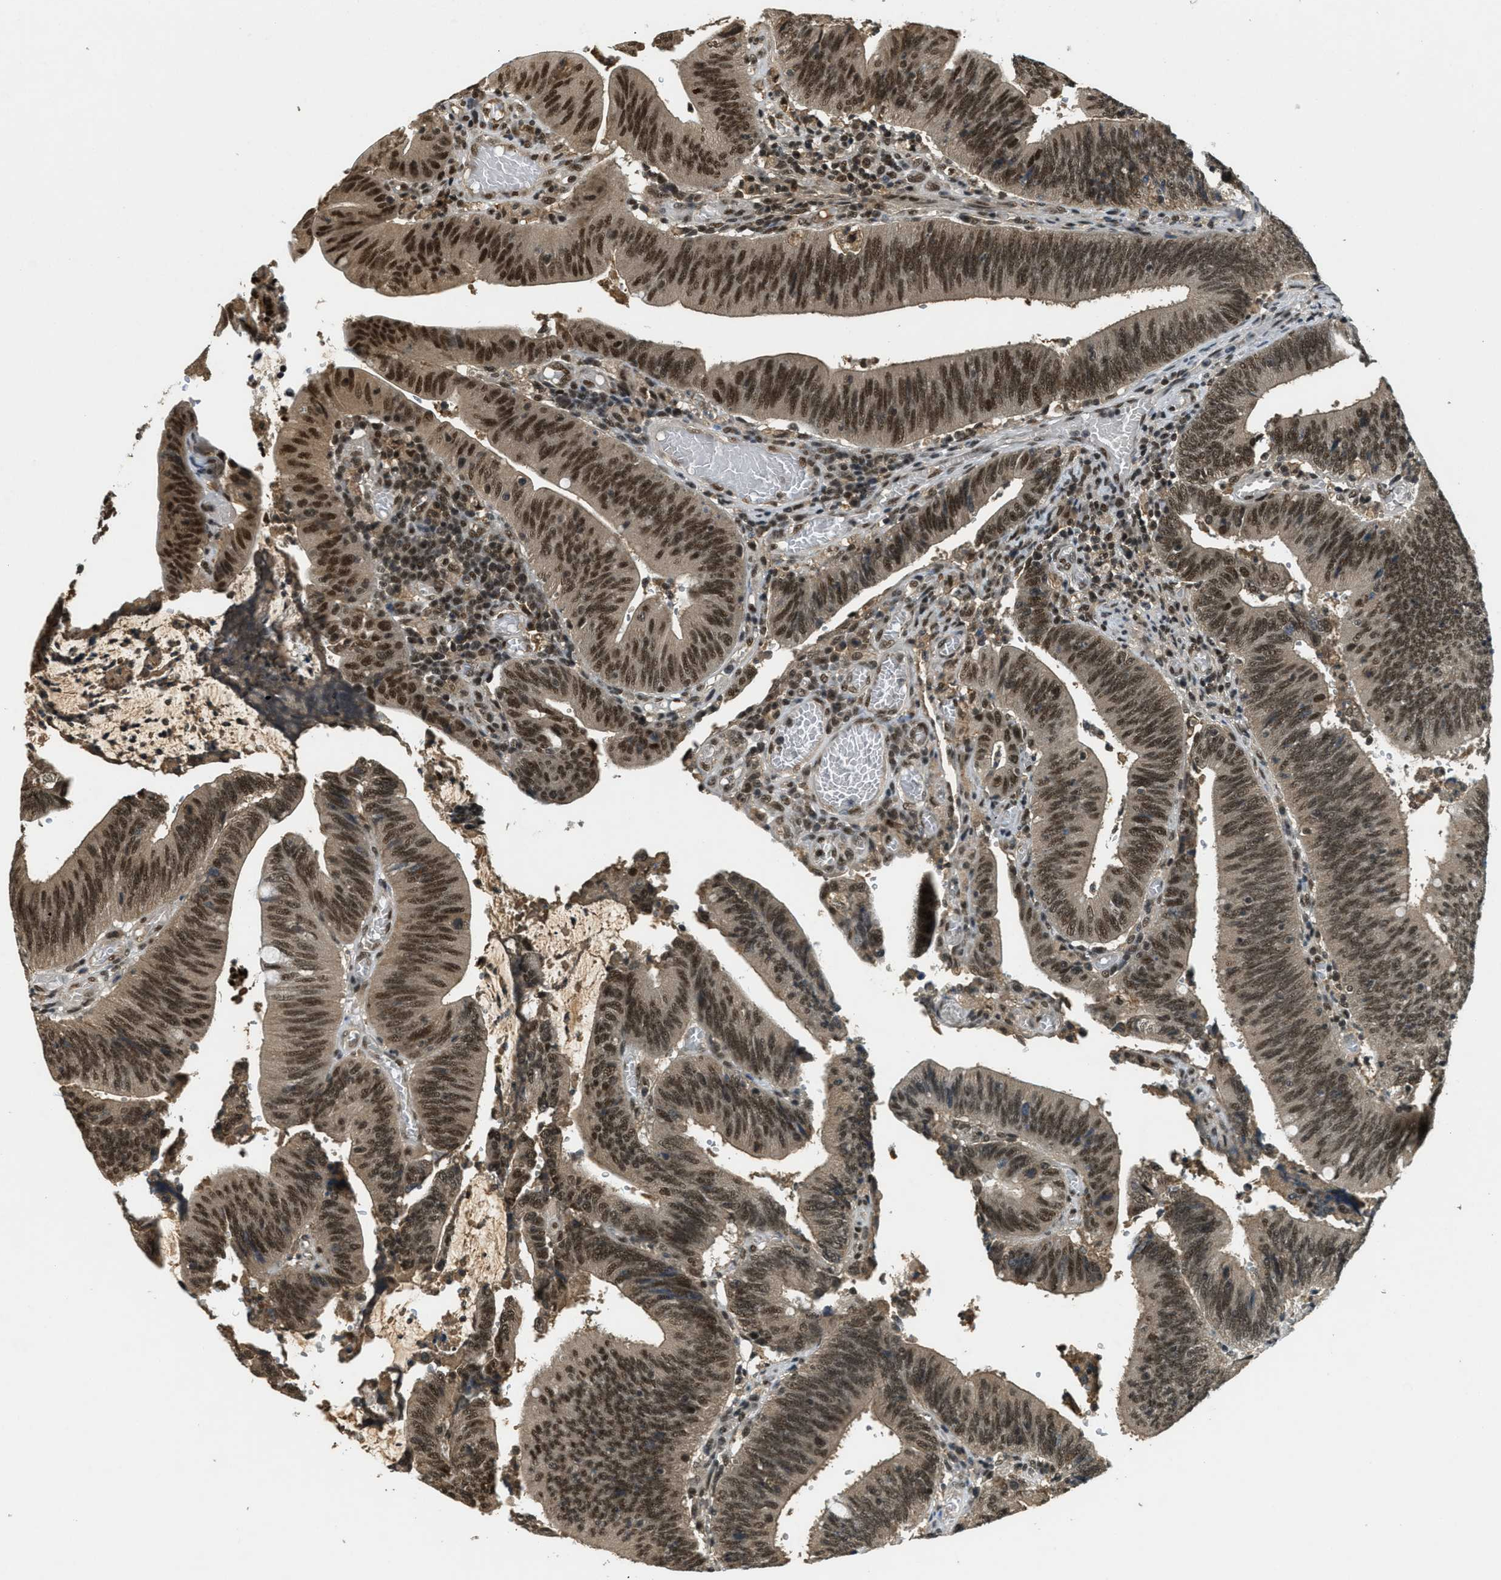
{"staining": {"intensity": "strong", "quantity": ">75%", "location": "cytoplasmic/membranous,nuclear"}, "tissue": "colorectal cancer", "cell_type": "Tumor cells", "image_type": "cancer", "snomed": [{"axis": "morphology", "description": "Normal tissue, NOS"}, {"axis": "morphology", "description": "Adenocarcinoma, NOS"}, {"axis": "topography", "description": "Rectum"}], "caption": "Tumor cells show high levels of strong cytoplasmic/membranous and nuclear staining in approximately >75% of cells in adenocarcinoma (colorectal).", "gene": "ZNF148", "patient": {"sex": "female", "age": 66}}